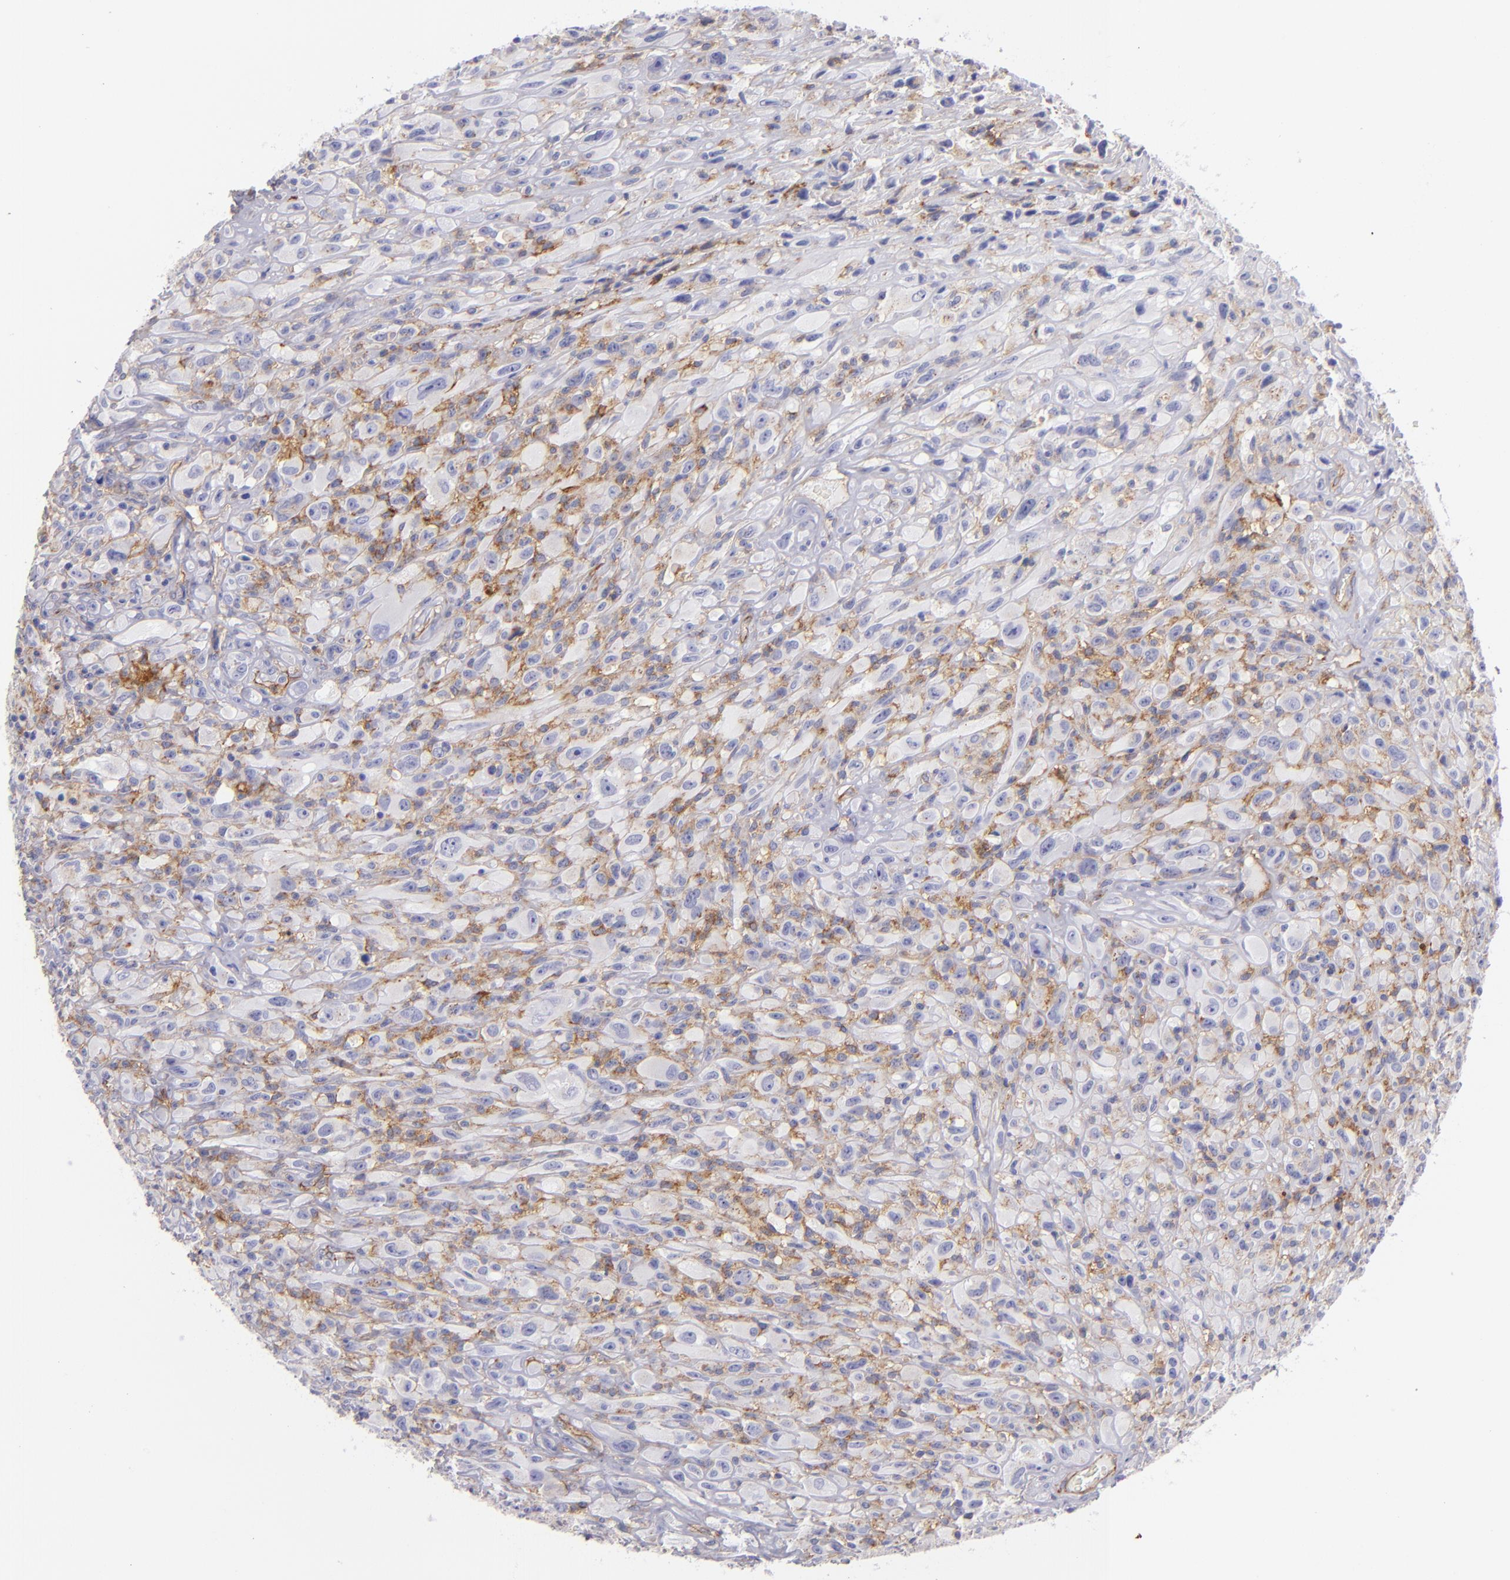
{"staining": {"intensity": "weak", "quantity": "<25%", "location": "cytoplasmic/membranous"}, "tissue": "glioma", "cell_type": "Tumor cells", "image_type": "cancer", "snomed": [{"axis": "morphology", "description": "Glioma, malignant, High grade"}, {"axis": "topography", "description": "Brain"}], "caption": "Human glioma stained for a protein using immunohistochemistry exhibits no positivity in tumor cells.", "gene": "ENTPD1", "patient": {"sex": "male", "age": 48}}